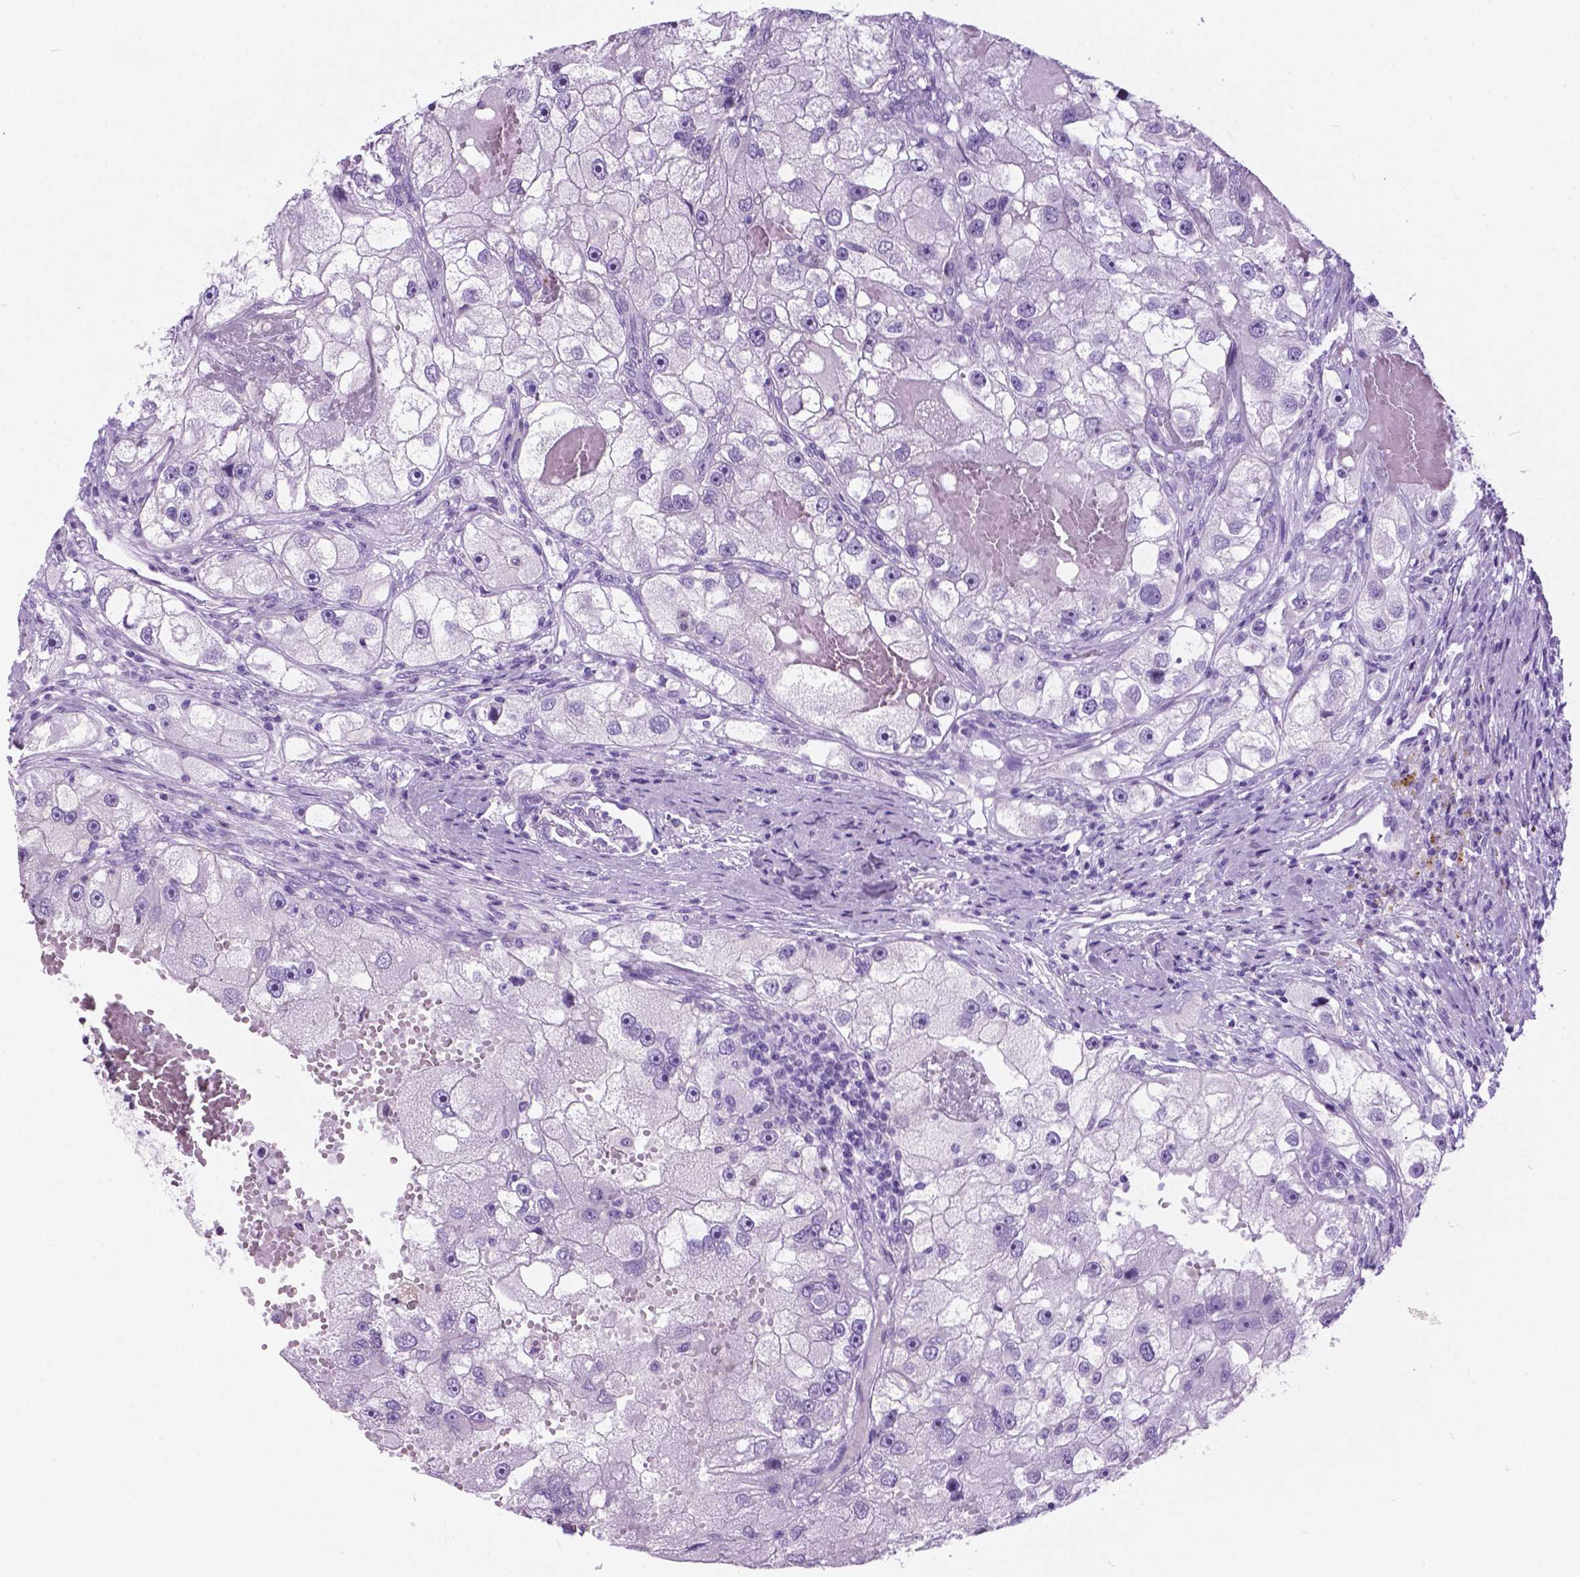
{"staining": {"intensity": "negative", "quantity": "none", "location": "none"}, "tissue": "renal cancer", "cell_type": "Tumor cells", "image_type": "cancer", "snomed": [{"axis": "morphology", "description": "Adenocarcinoma, NOS"}, {"axis": "topography", "description": "Kidney"}], "caption": "Renal cancer was stained to show a protein in brown. There is no significant staining in tumor cells.", "gene": "ARMS2", "patient": {"sex": "male", "age": 63}}